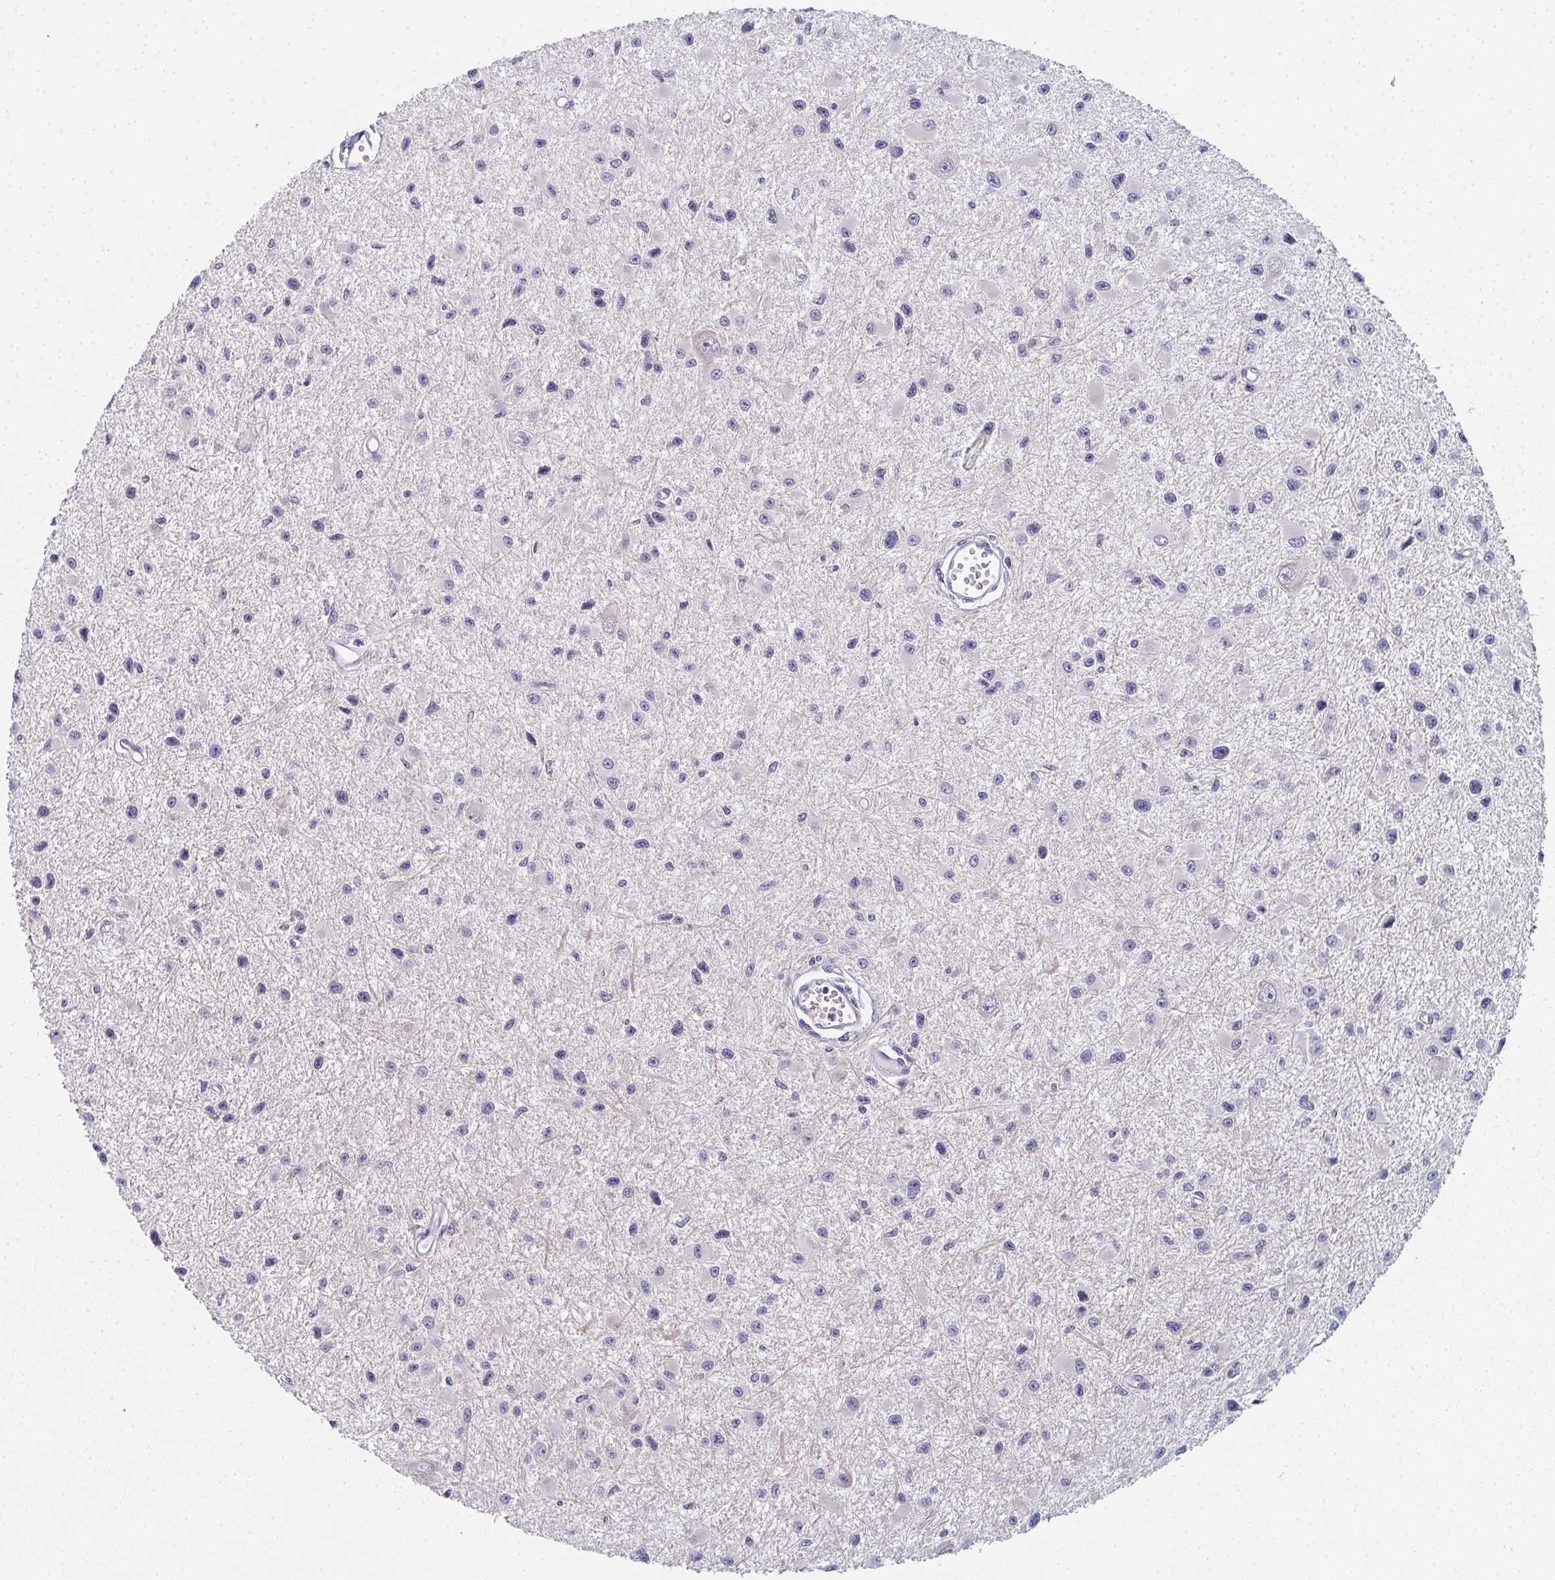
{"staining": {"intensity": "negative", "quantity": "none", "location": "none"}, "tissue": "glioma", "cell_type": "Tumor cells", "image_type": "cancer", "snomed": [{"axis": "morphology", "description": "Glioma, malignant, High grade"}, {"axis": "topography", "description": "Brain"}], "caption": "A micrograph of glioma stained for a protein displays no brown staining in tumor cells.", "gene": "PYCR3", "patient": {"sex": "male", "age": 54}}